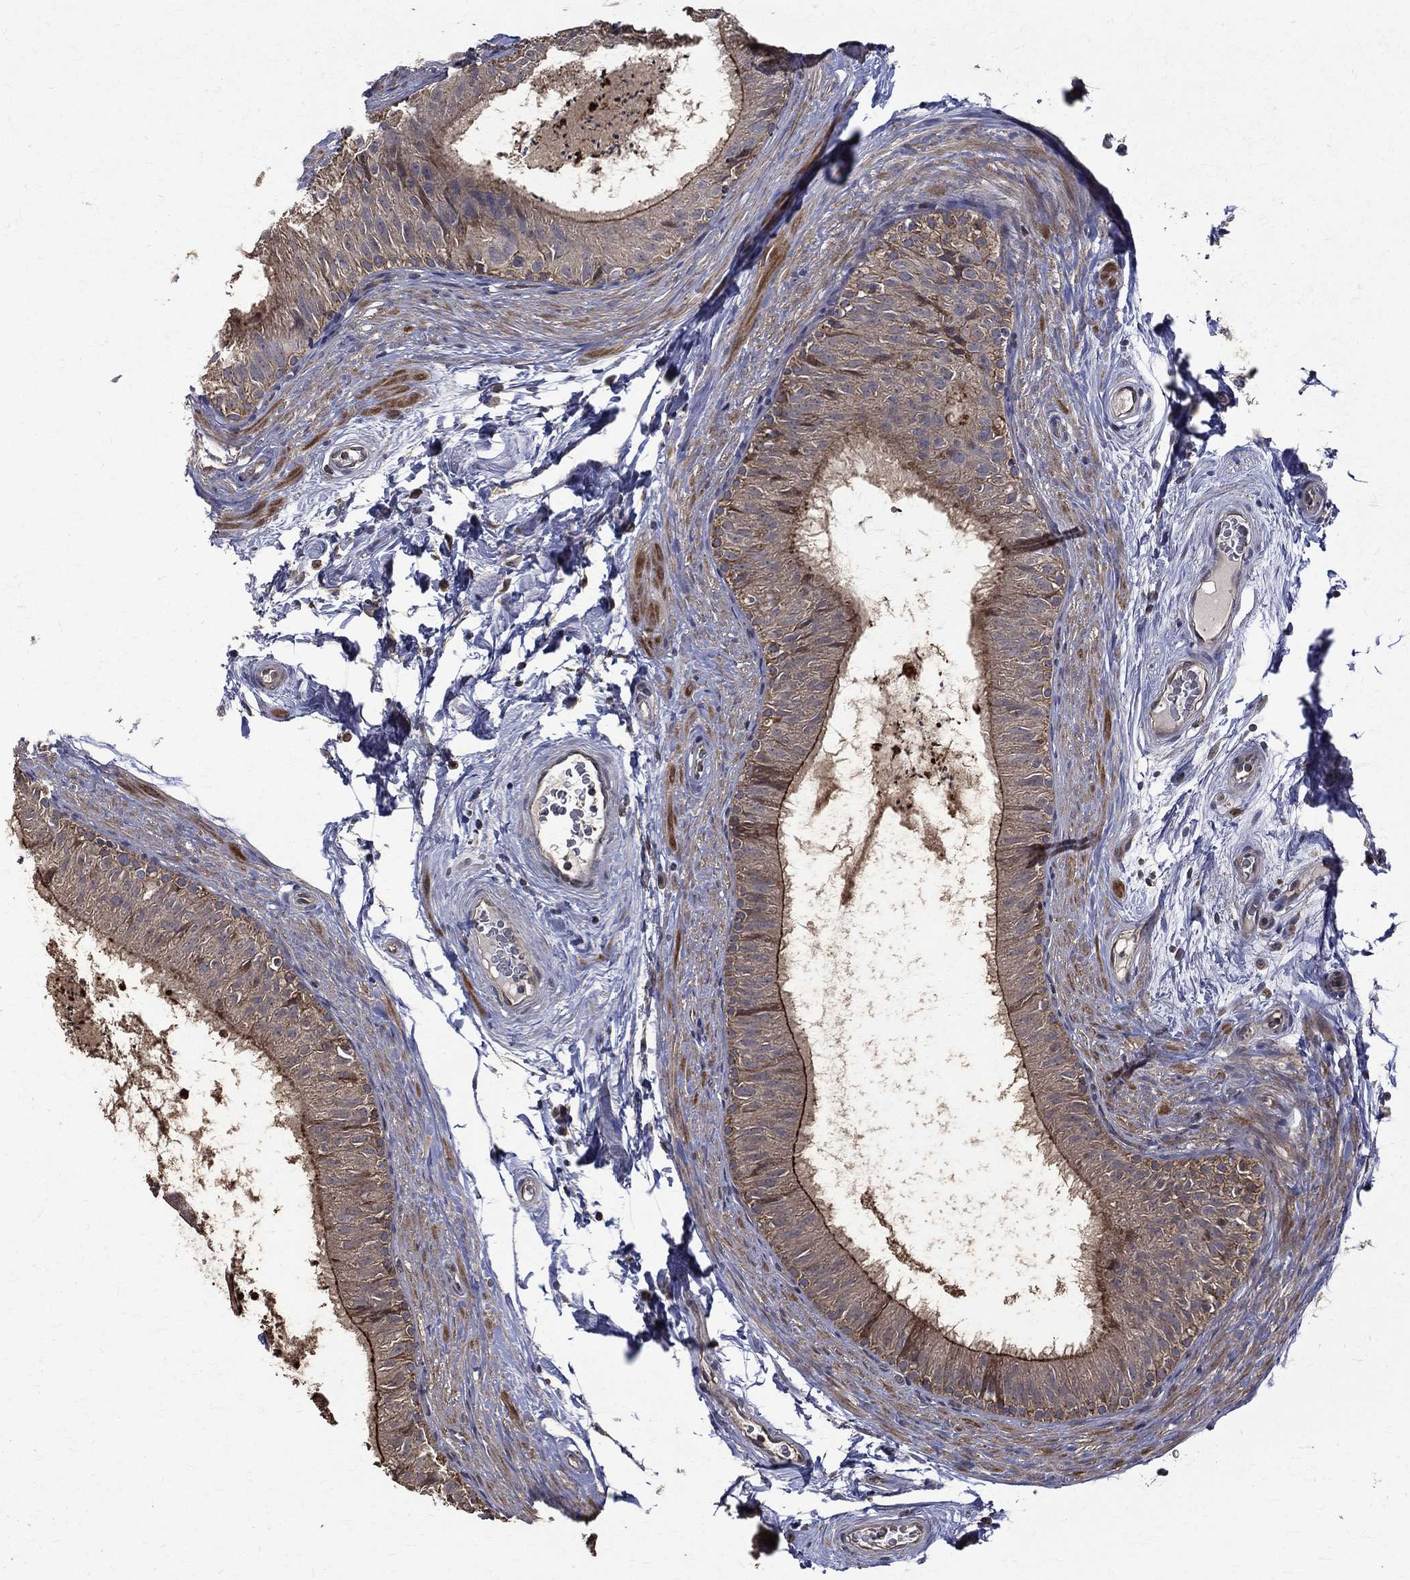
{"staining": {"intensity": "moderate", "quantity": "25%-75%", "location": "cytoplasmic/membranous"}, "tissue": "epididymis", "cell_type": "Glandular cells", "image_type": "normal", "snomed": [{"axis": "morphology", "description": "Normal tissue, NOS"}, {"axis": "topography", "description": "Epididymis"}], "caption": "Brown immunohistochemical staining in unremarkable human epididymis displays moderate cytoplasmic/membranous expression in approximately 25%-75% of glandular cells. (IHC, brightfield microscopy, high magnification).", "gene": "RPGR", "patient": {"sex": "male", "age": 34}}